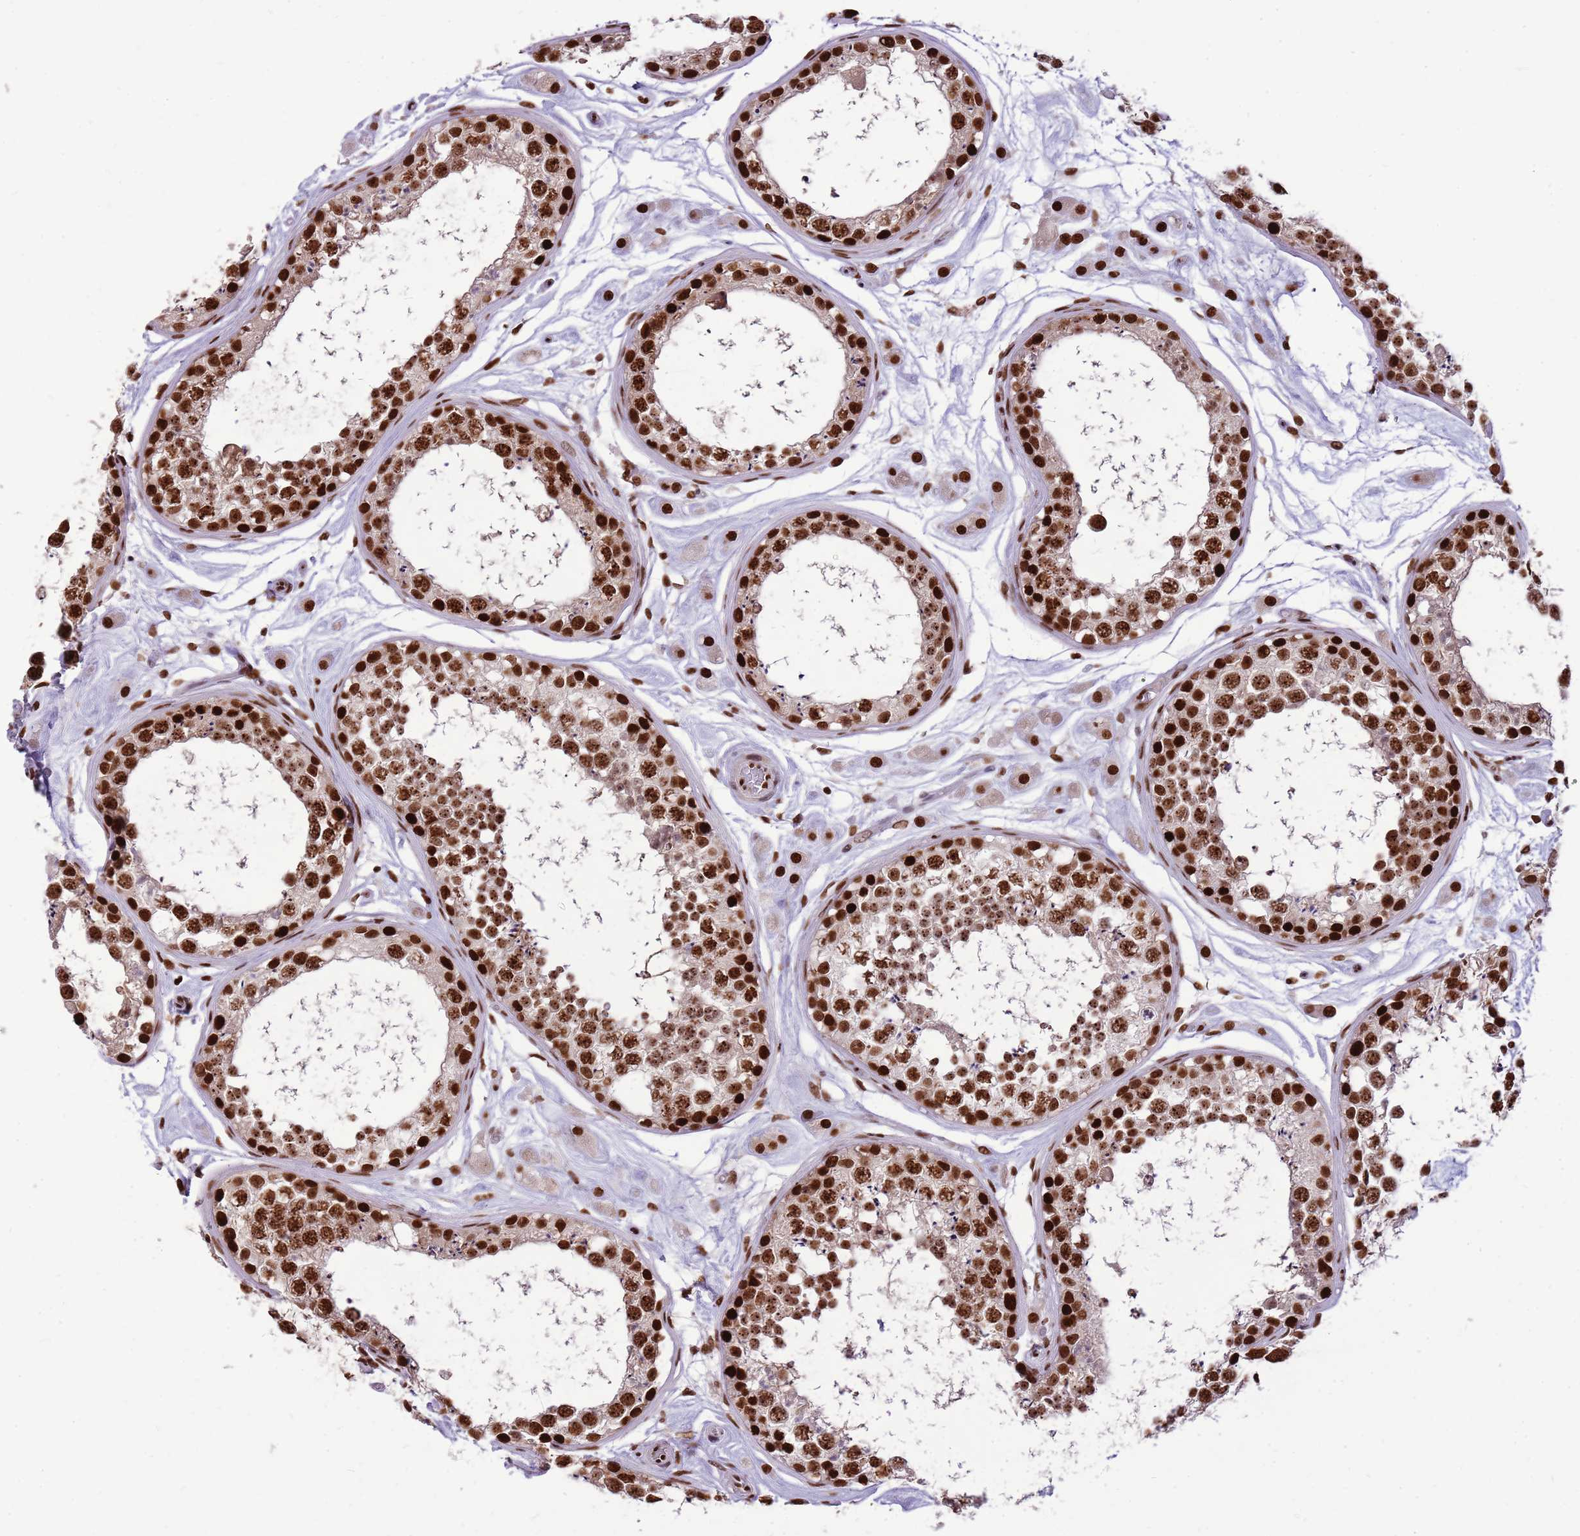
{"staining": {"intensity": "strong", "quantity": ">75%", "location": "nuclear"}, "tissue": "testis", "cell_type": "Cells in seminiferous ducts", "image_type": "normal", "snomed": [{"axis": "morphology", "description": "Normal tissue, NOS"}, {"axis": "topography", "description": "Testis"}], "caption": "The photomicrograph exhibits immunohistochemical staining of benign testis. There is strong nuclear staining is present in approximately >75% of cells in seminiferous ducts.", "gene": "WASHC4", "patient": {"sex": "male", "age": 25}}